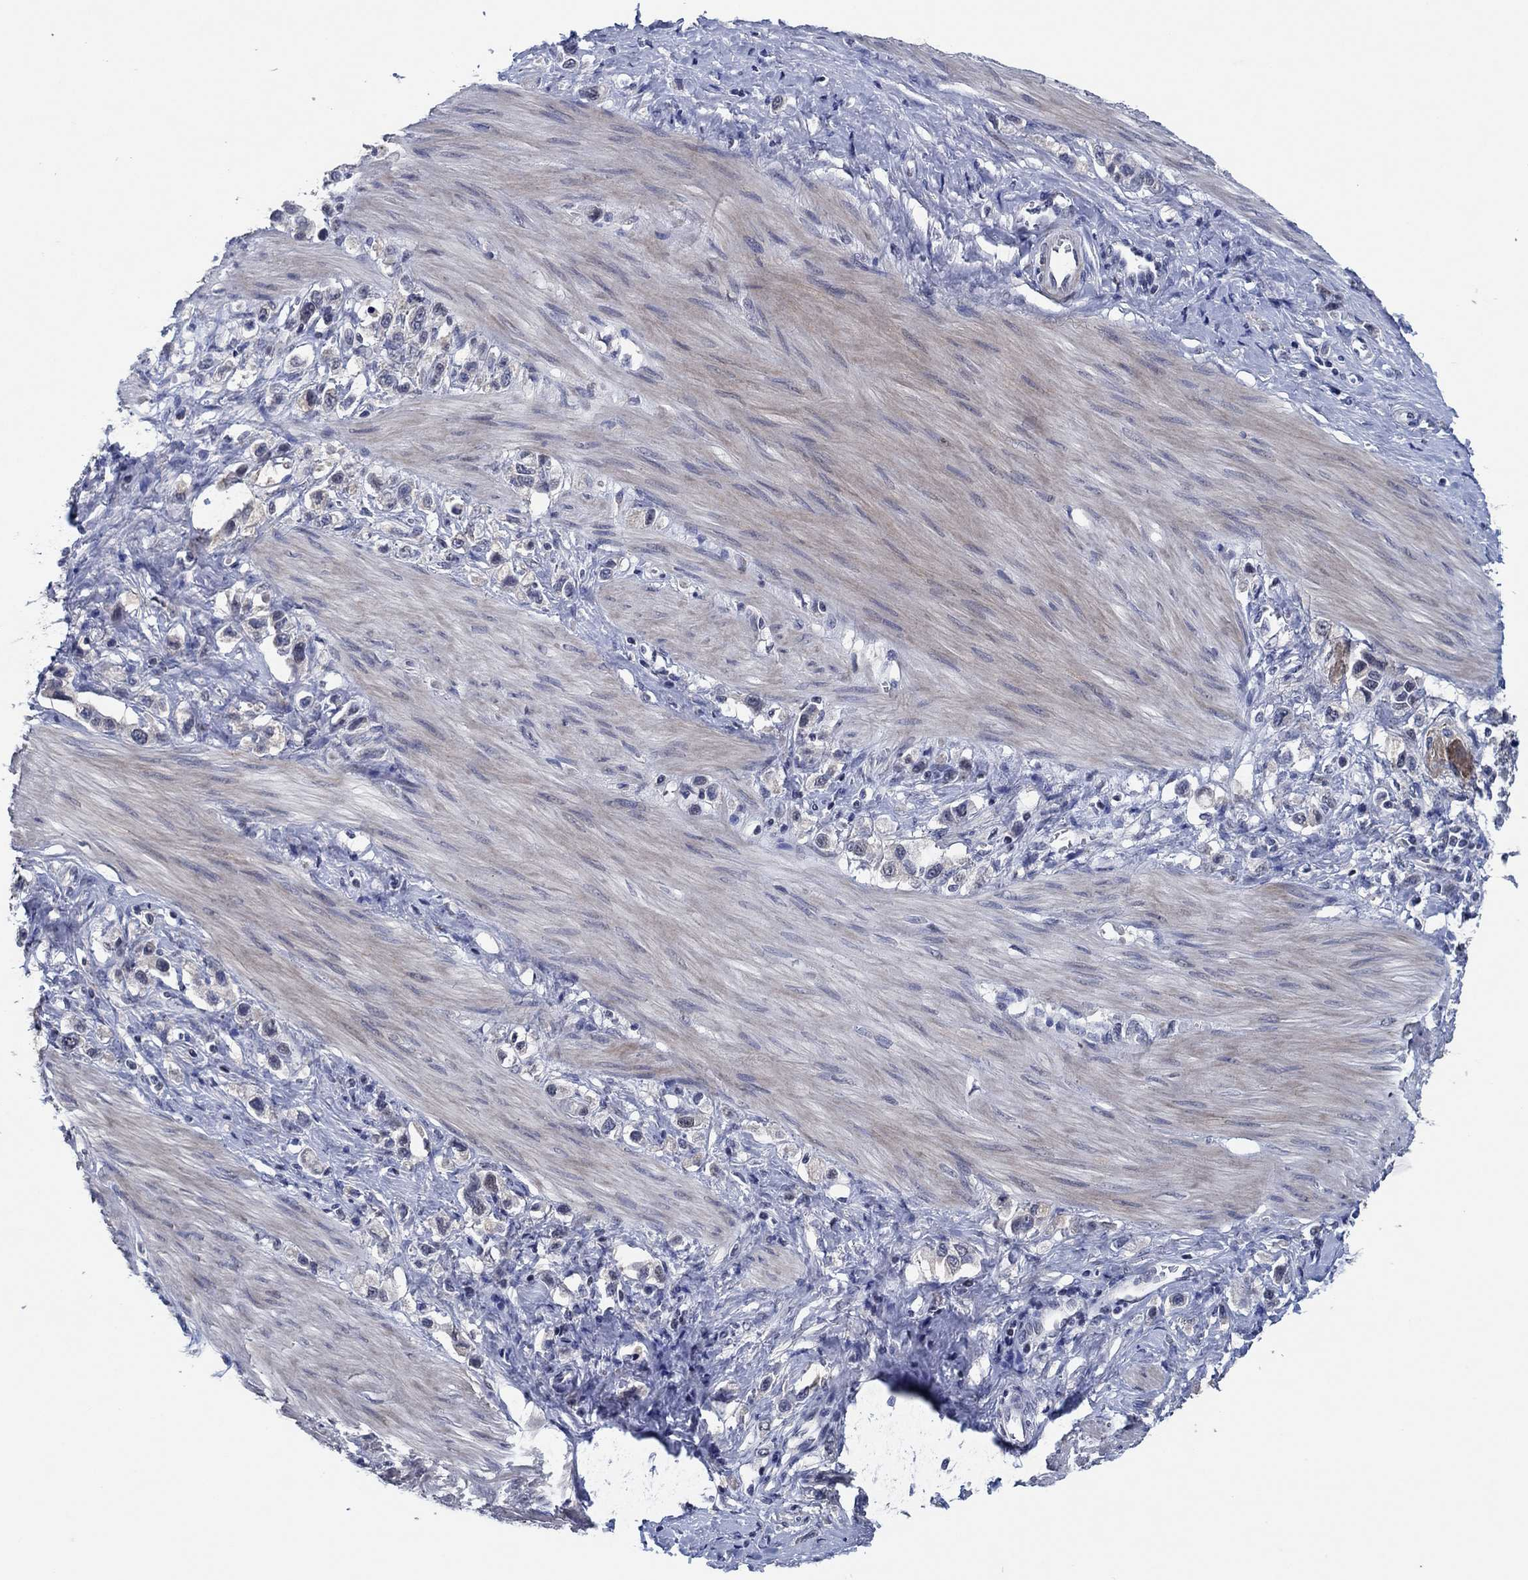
{"staining": {"intensity": "negative", "quantity": "none", "location": "none"}, "tissue": "stomach cancer", "cell_type": "Tumor cells", "image_type": "cancer", "snomed": [{"axis": "morphology", "description": "Normal tissue, NOS"}, {"axis": "morphology", "description": "Adenocarcinoma, NOS"}, {"axis": "morphology", "description": "Adenocarcinoma, High grade"}, {"axis": "topography", "description": "Stomach, upper"}, {"axis": "topography", "description": "Stomach"}], "caption": "High power microscopy image of an immunohistochemistry (IHC) photomicrograph of stomach cancer (adenocarcinoma), revealing no significant staining in tumor cells. Nuclei are stained in blue.", "gene": "PRRT3", "patient": {"sex": "female", "age": 65}}